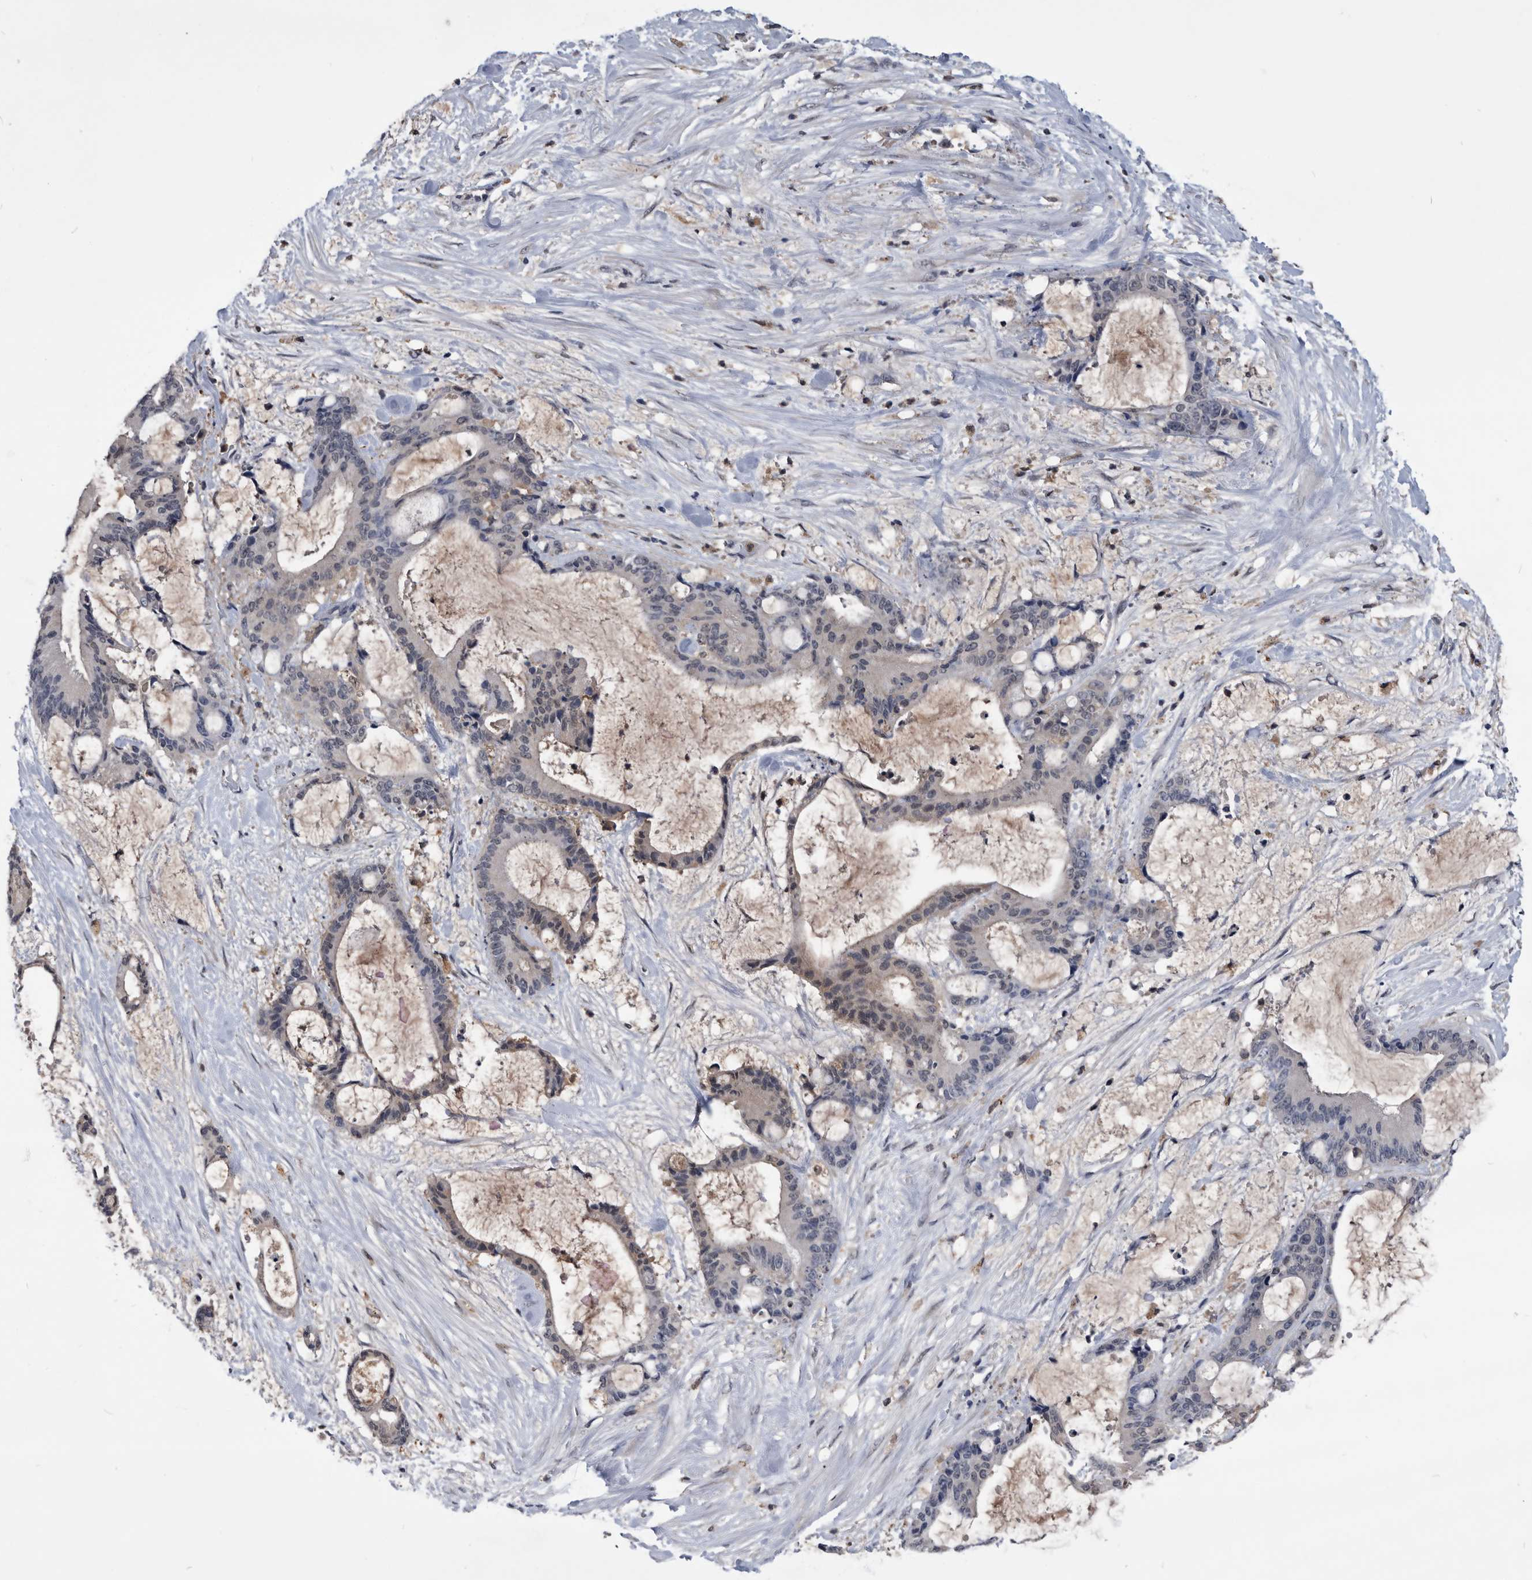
{"staining": {"intensity": "weak", "quantity": "<25%", "location": "cytoplasmic/membranous,nuclear"}, "tissue": "liver cancer", "cell_type": "Tumor cells", "image_type": "cancer", "snomed": [{"axis": "morphology", "description": "Cholangiocarcinoma"}, {"axis": "topography", "description": "Liver"}], "caption": "Protein analysis of cholangiocarcinoma (liver) shows no significant expression in tumor cells.", "gene": "PDXK", "patient": {"sex": "female", "age": 73}}